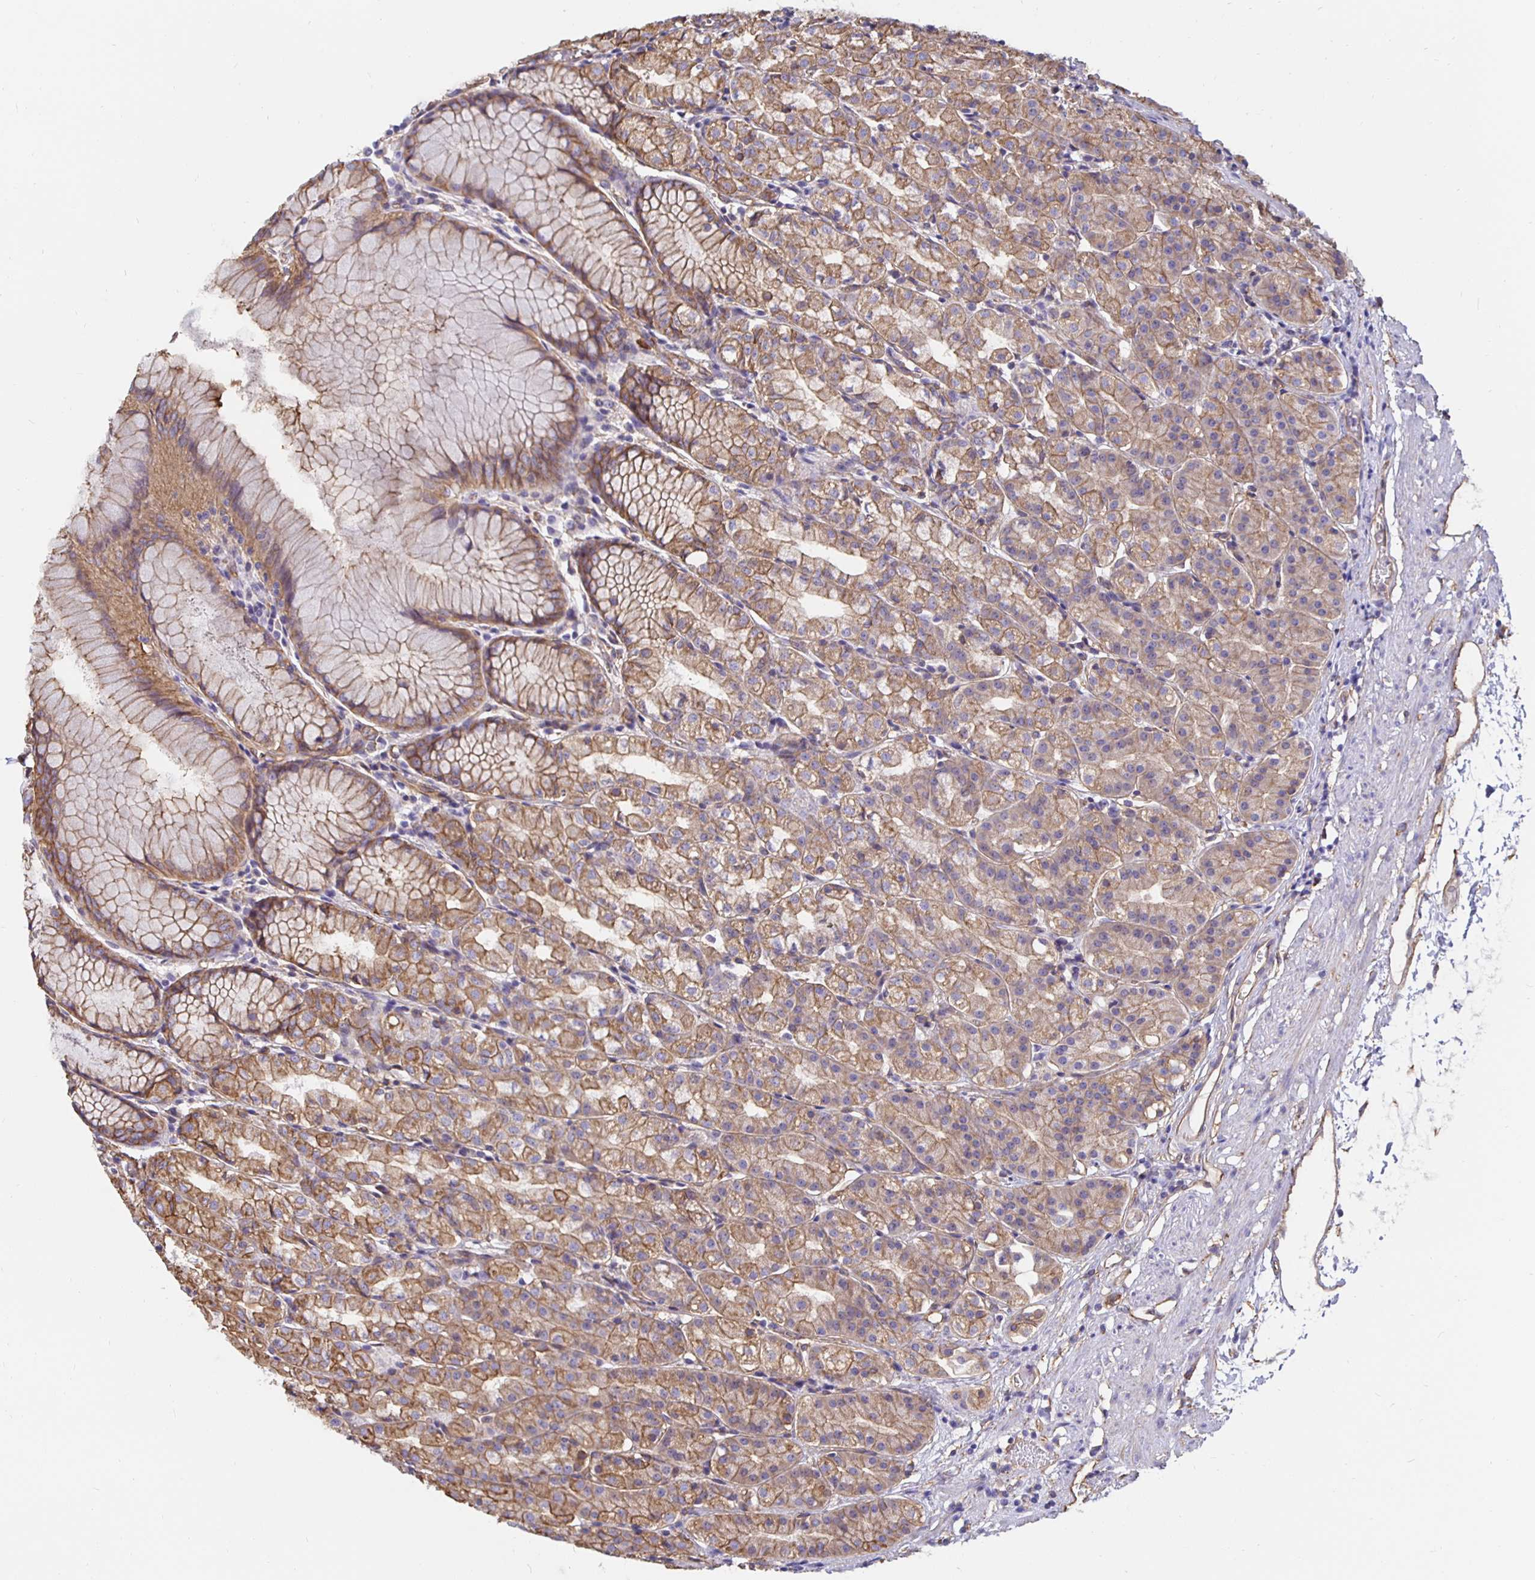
{"staining": {"intensity": "moderate", "quantity": ">75%", "location": "cytoplasmic/membranous"}, "tissue": "stomach", "cell_type": "Glandular cells", "image_type": "normal", "snomed": [{"axis": "morphology", "description": "Normal tissue, NOS"}, {"axis": "topography", "description": "Stomach"}], "caption": "A brown stain shows moderate cytoplasmic/membranous positivity of a protein in glandular cells of benign human stomach. Using DAB (3,3'-diaminobenzidine) (brown) and hematoxylin (blue) stains, captured at high magnification using brightfield microscopy.", "gene": "ARHGEF39", "patient": {"sex": "female", "age": 57}}